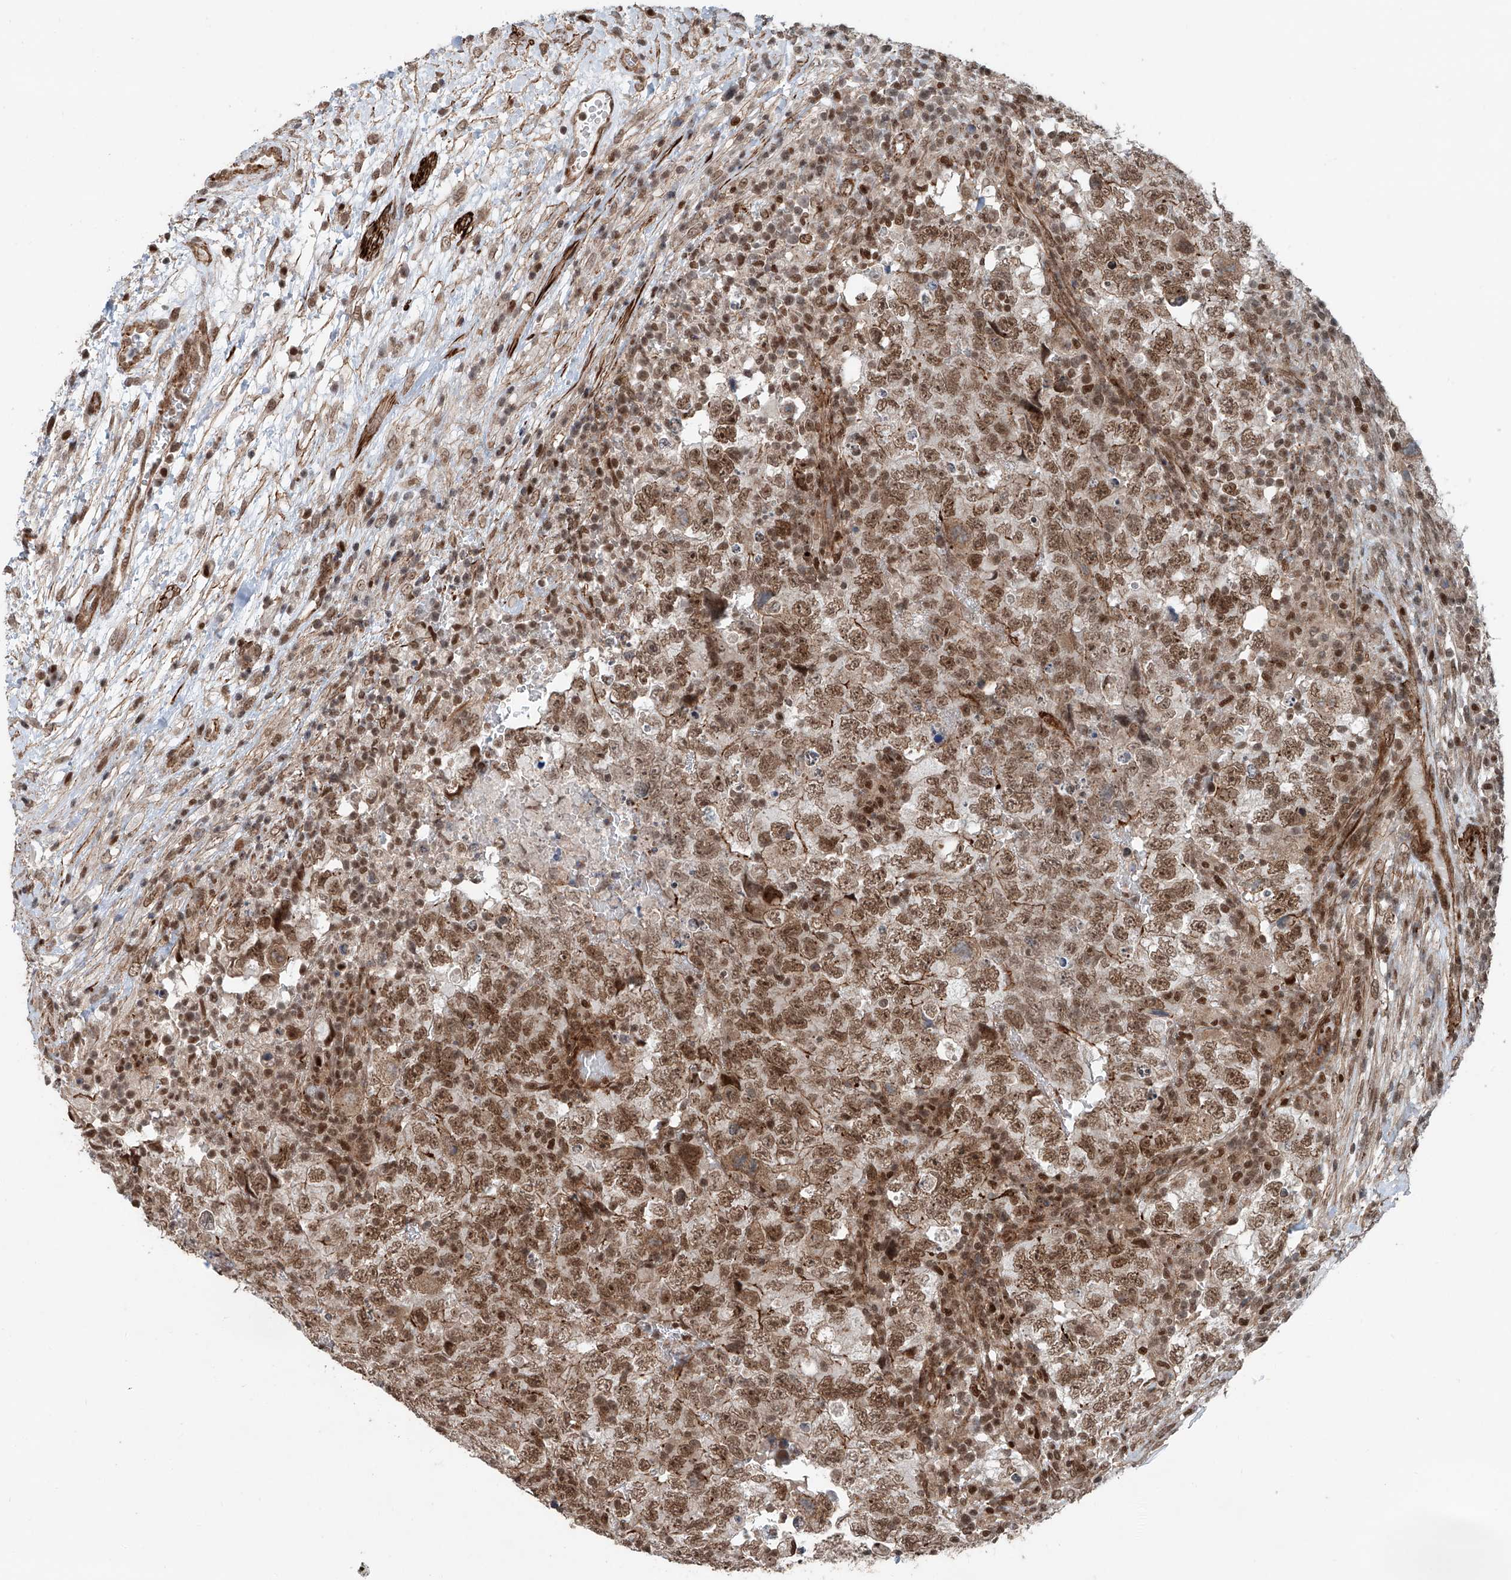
{"staining": {"intensity": "moderate", "quantity": ">75%", "location": "nuclear"}, "tissue": "testis cancer", "cell_type": "Tumor cells", "image_type": "cancer", "snomed": [{"axis": "morphology", "description": "Carcinoma, Embryonal, NOS"}, {"axis": "topography", "description": "Testis"}], "caption": "Testis cancer stained for a protein (brown) demonstrates moderate nuclear positive staining in about >75% of tumor cells.", "gene": "SDE2", "patient": {"sex": "male", "age": 37}}